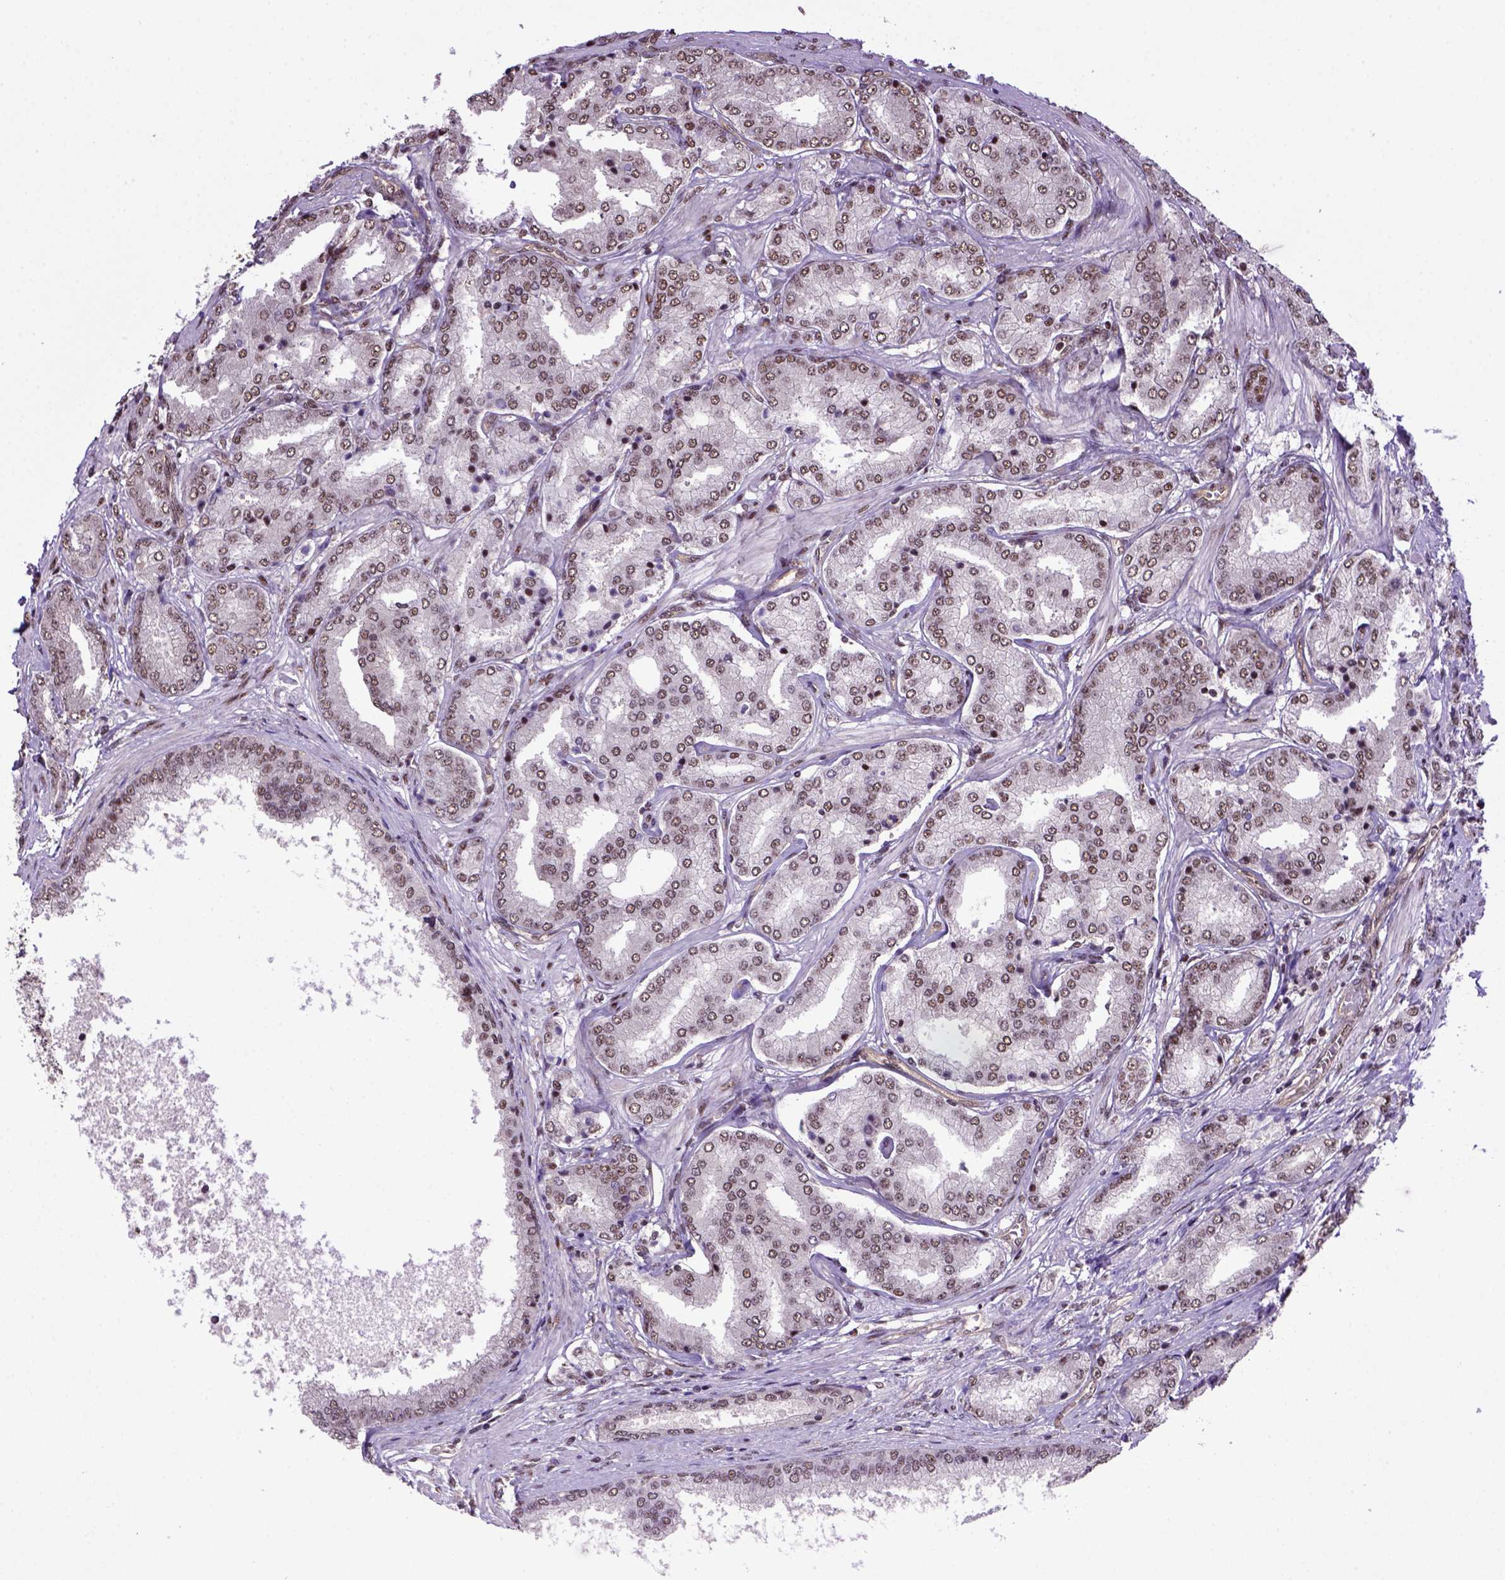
{"staining": {"intensity": "weak", "quantity": ">75%", "location": "nuclear"}, "tissue": "prostate cancer", "cell_type": "Tumor cells", "image_type": "cancer", "snomed": [{"axis": "morphology", "description": "Adenocarcinoma, NOS"}, {"axis": "topography", "description": "Prostate"}], "caption": "Adenocarcinoma (prostate) was stained to show a protein in brown. There is low levels of weak nuclear positivity in approximately >75% of tumor cells.", "gene": "PPIG", "patient": {"sex": "male", "age": 63}}